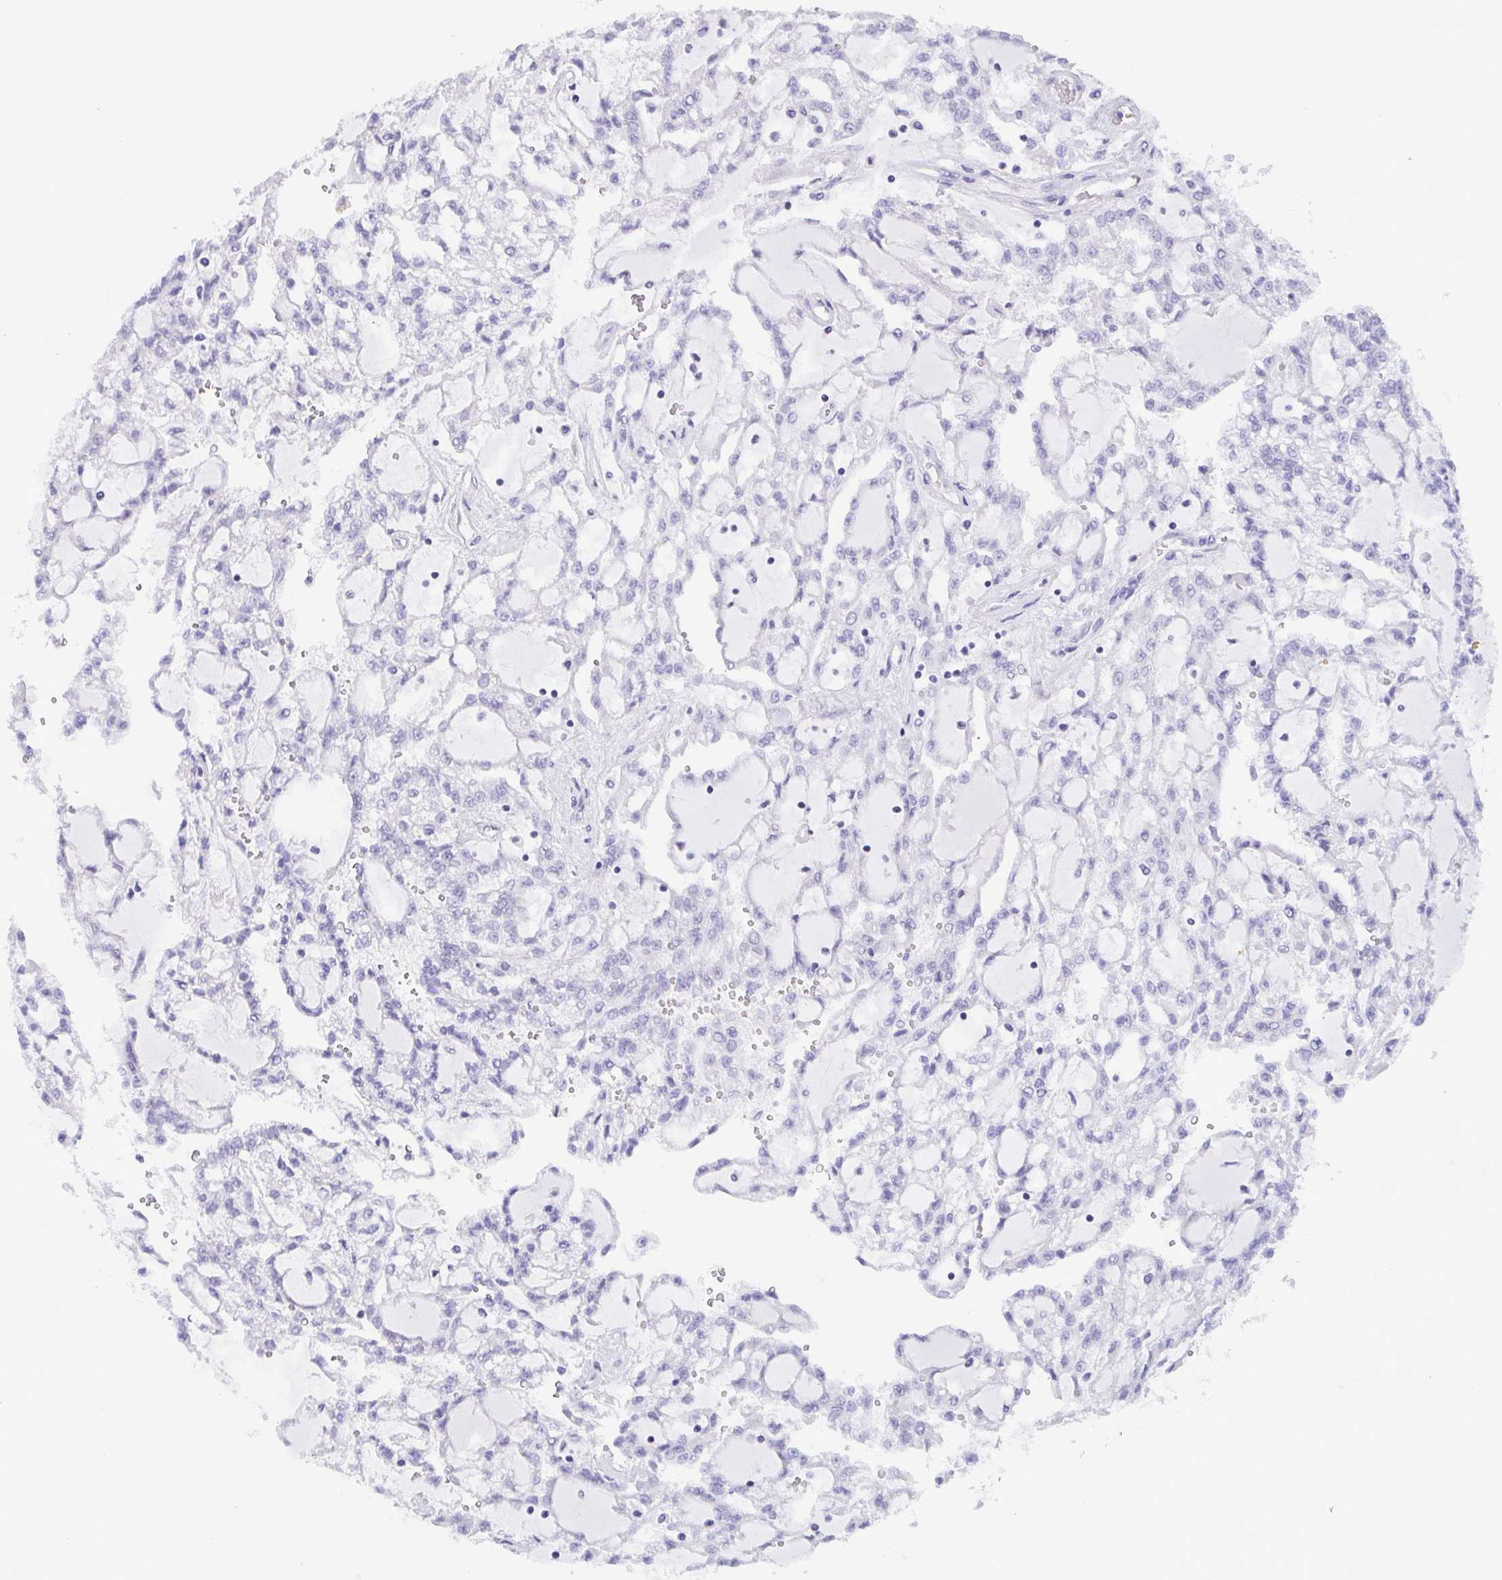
{"staining": {"intensity": "negative", "quantity": "none", "location": "none"}, "tissue": "renal cancer", "cell_type": "Tumor cells", "image_type": "cancer", "snomed": [{"axis": "morphology", "description": "Adenocarcinoma, NOS"}, {"axis": "topography", "description": "Kidney"}], "caption": "Immunohistochemical staining of human adenocarcinoma (renal) shows no significant staining in tumor cells.", "gene": "MYL7", "patient": {"sex": "male", "age": 63}}